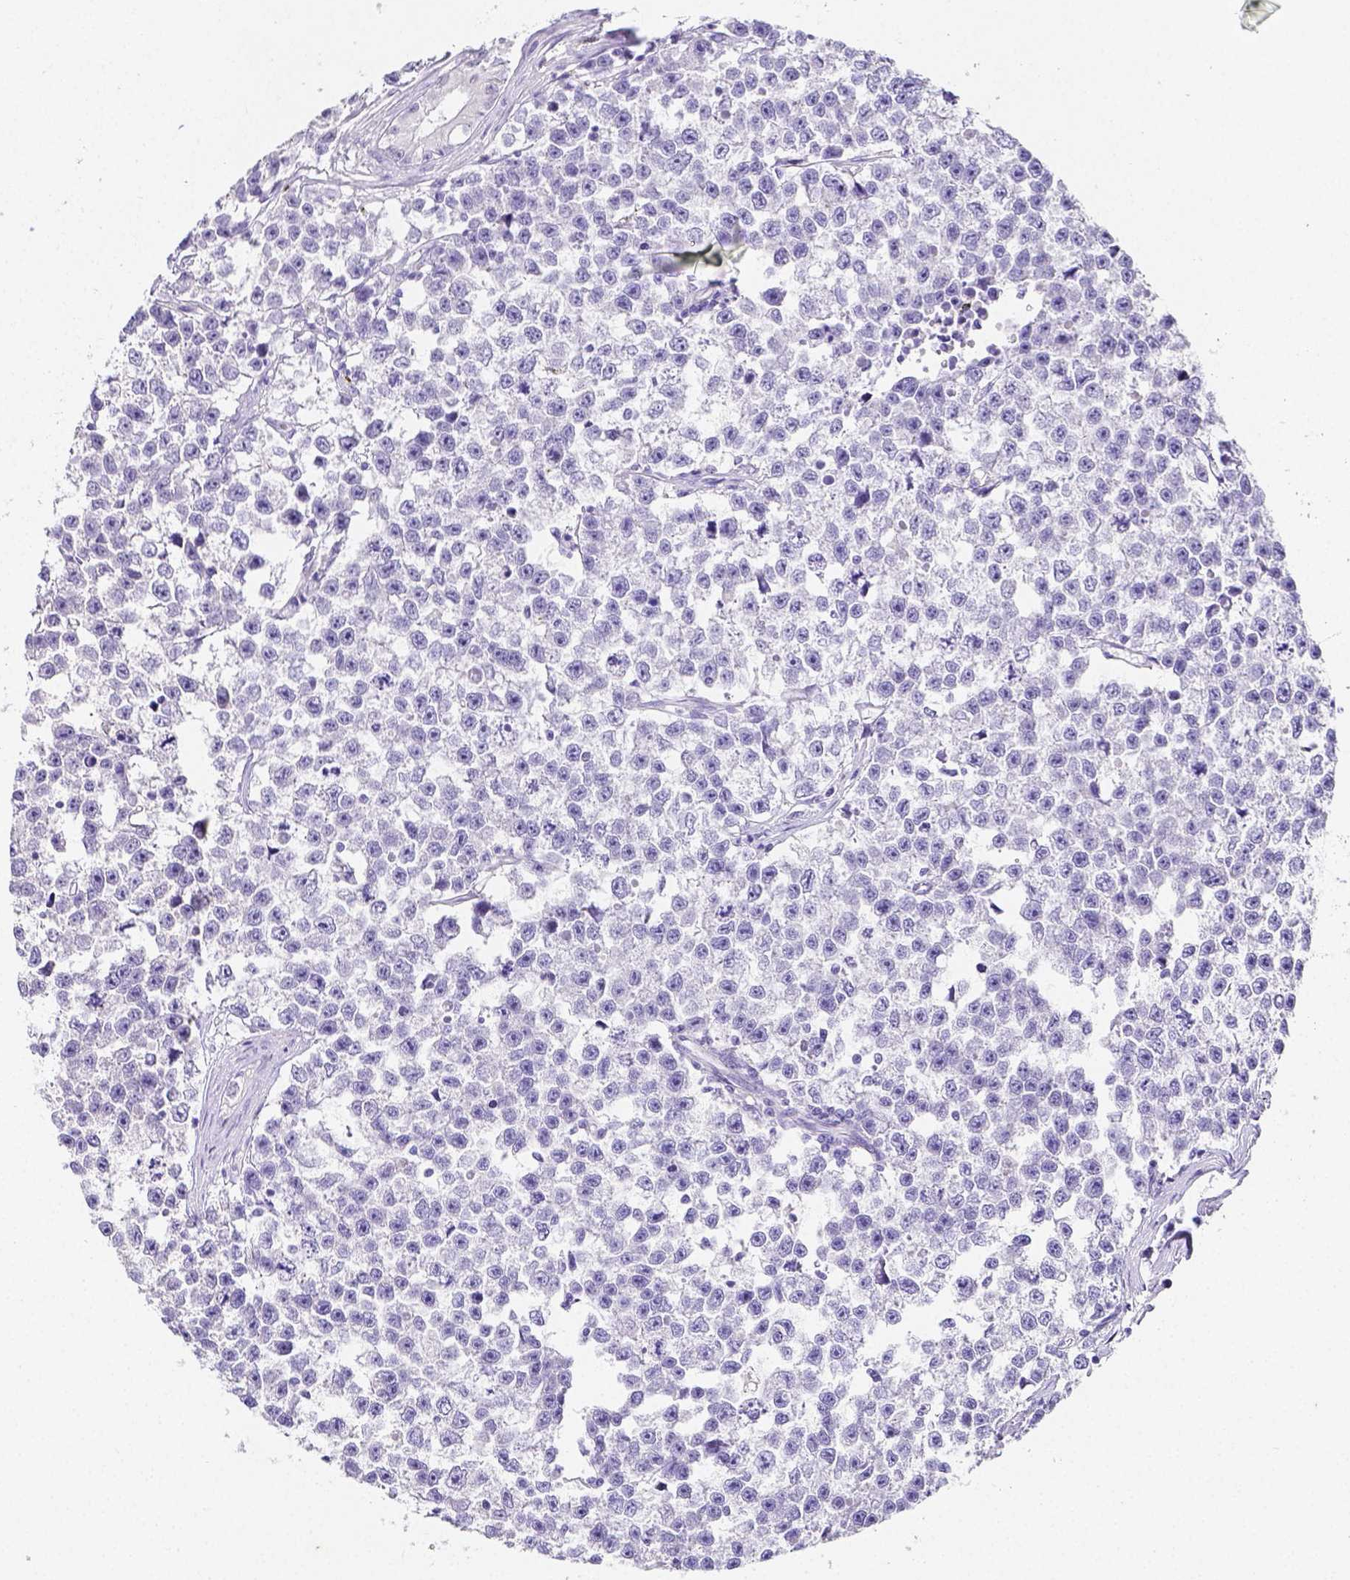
{"staining": {"intensity": "negative", "quantity": "none", "location": "none"}, "tissue": "testis cancer", "cell_type": "Tumor cells", "image_type": "cancer", "snomed": [{"axis": "morphology", "description": "Seminoma, NOS"}, {"axis": "topography", "description": "Testis"}], "caption": "Seminoma (testis) stained for a protein using immunohistochemistry (IHC) shows no staining tumor cells.", "gene": "ARHGAP36", "patient": {"sex": "male", "age": 26}}